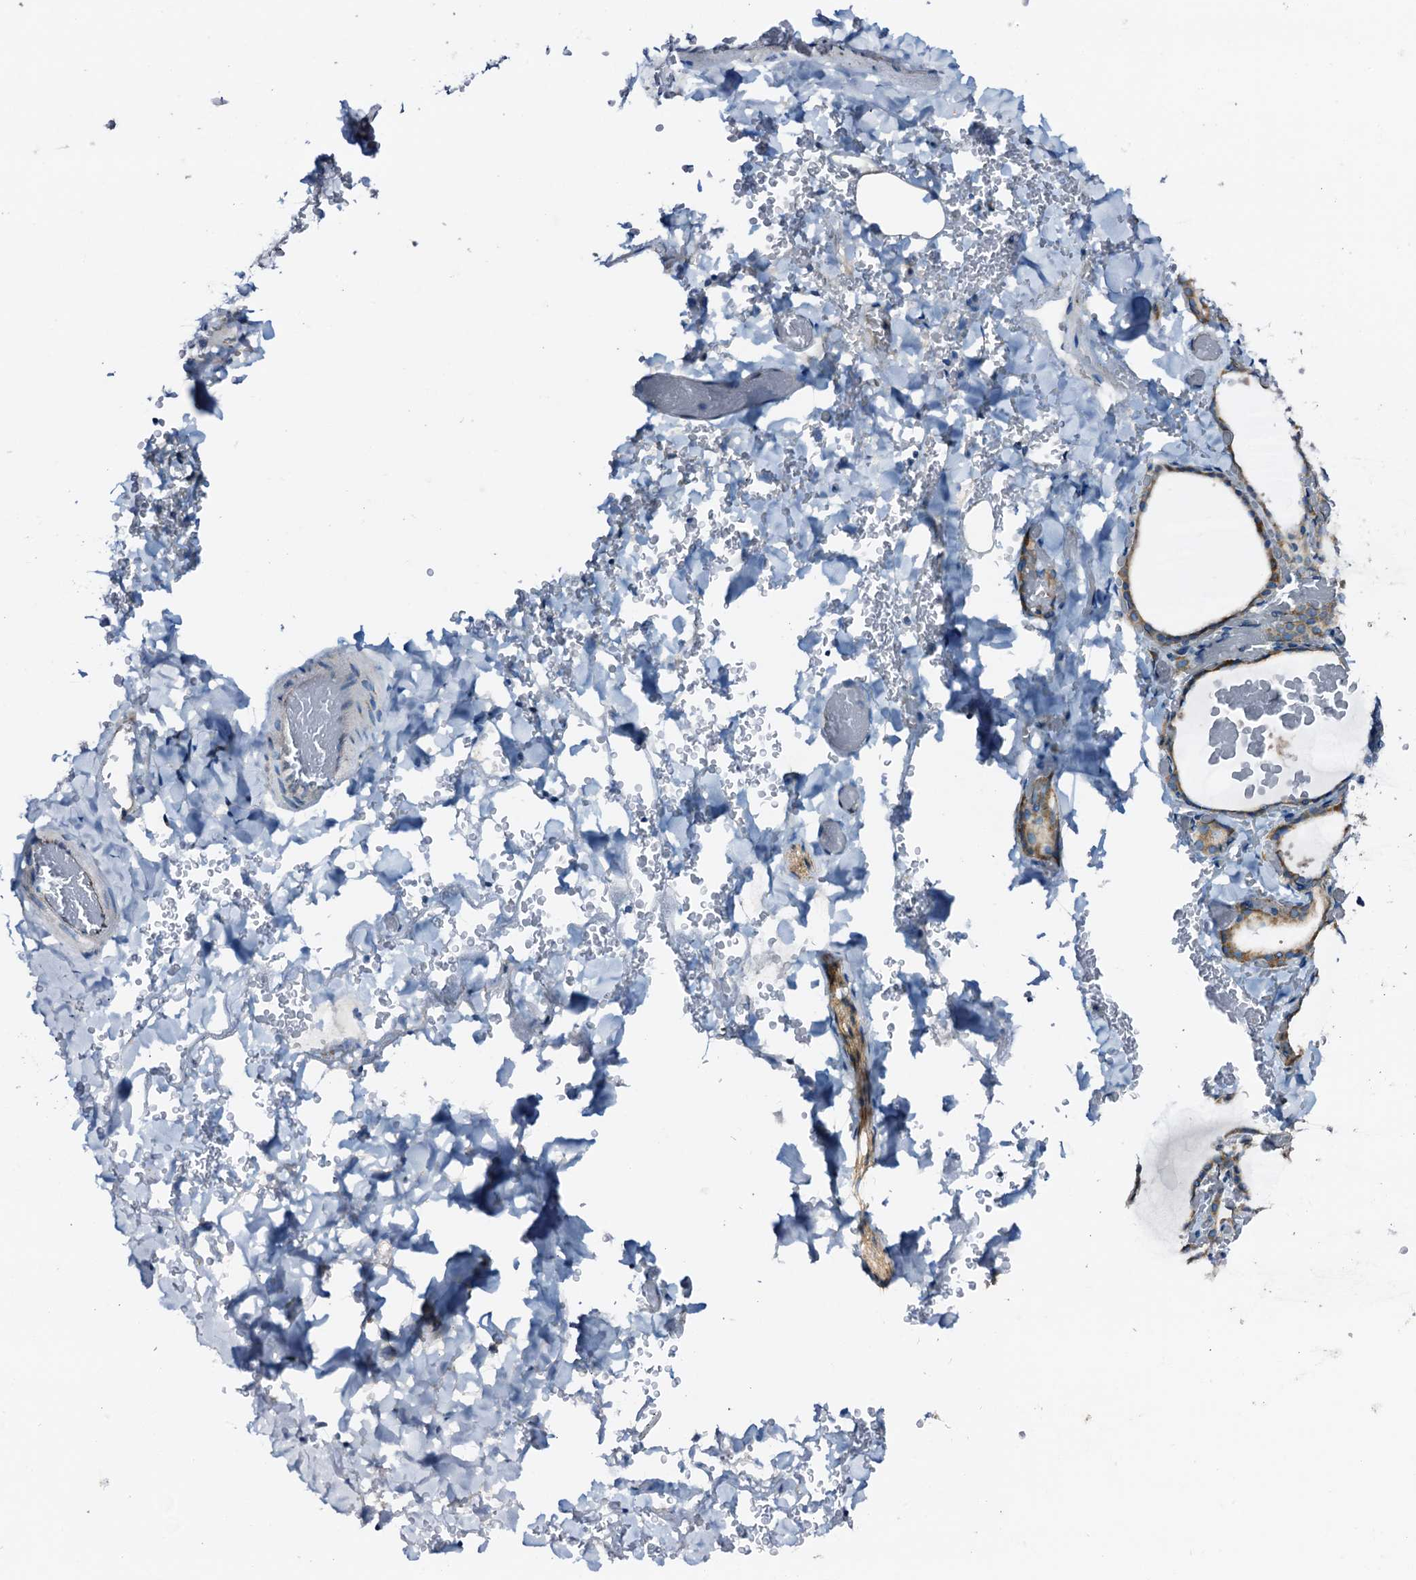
{"staining": {"intensity": "moderate", "quantity": "25%-75%", "location": "cytoplasmic/membranous"}, "tissue": "thyroid gland", "cell_type": "Glandular cells", "image_type": "normal", "snomed": [{"axis": "morphology", "description": "Normal tissue, NOS"}, {"axis": "topography", "description": "Thyroid gland"}], "caption": "Immunohistochemical staining of benign human thyroid gland reveals medium levels of moderate cytoplasmic/membranous staining in approximately 25%-75% of glandular cells.", "gene": "STARD13", "patient": {"sex": "female", "age": 39}}